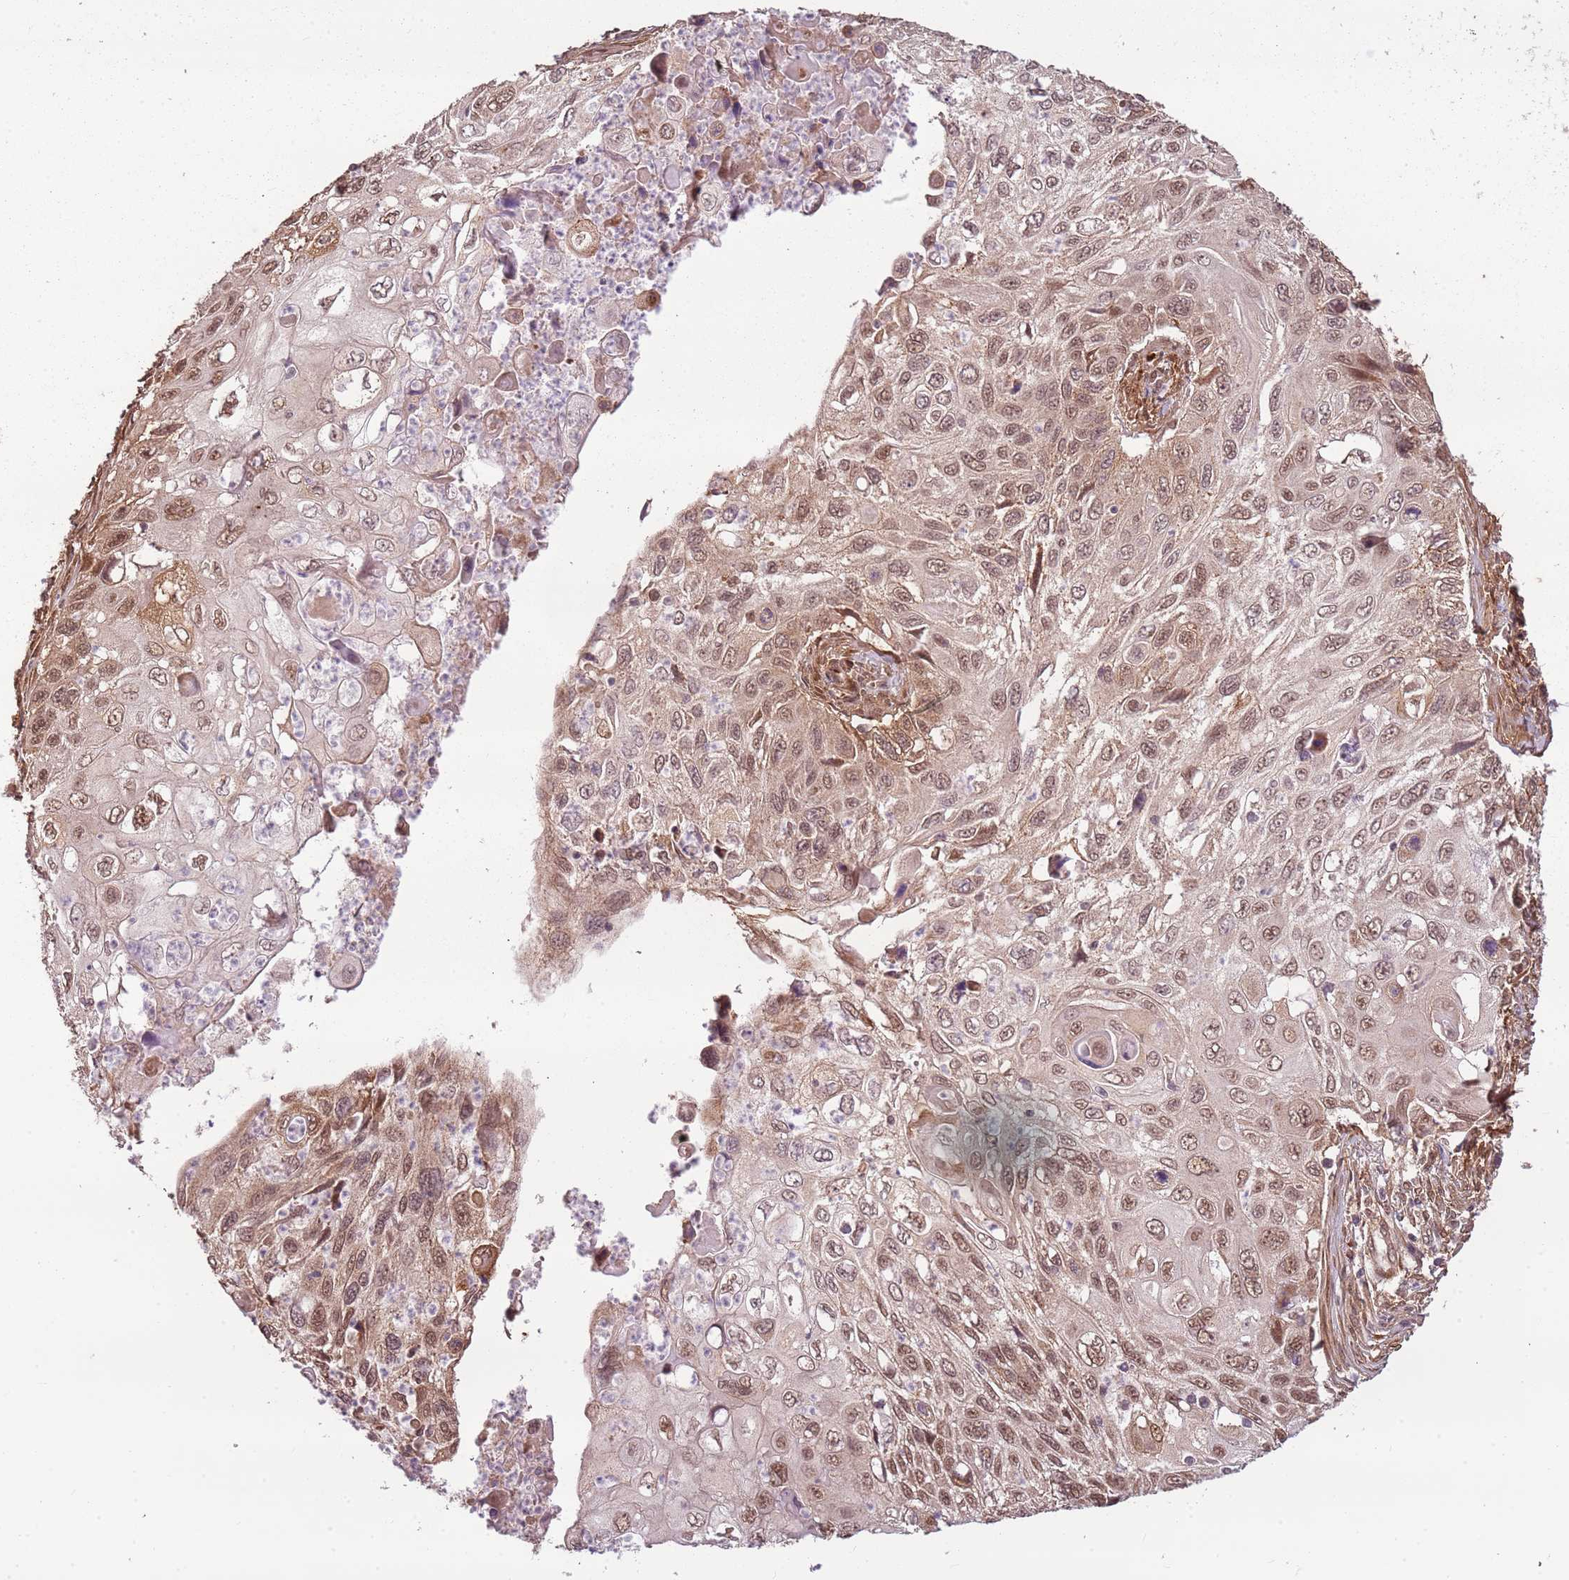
{"staining": {"intensity": "moderate", "quantity": "25%-75%", "location": "nuclear"}, "tissue": "cervical cancer", "cell_type": "Tumor cells", "image_type": "cancer", "snomed": [{"axis": "morphology", "description": "Squamous cell carcinoma, NOS"}, {"axis": "topography", "description": "Cervix"}], "caption": "IHC of cervical cancer displays medium levels of moderate nuclear staining in about 25%-75% of tumor cells.", "gene": "POLR3H", "patient": {"sex": "female", "age": 70}}